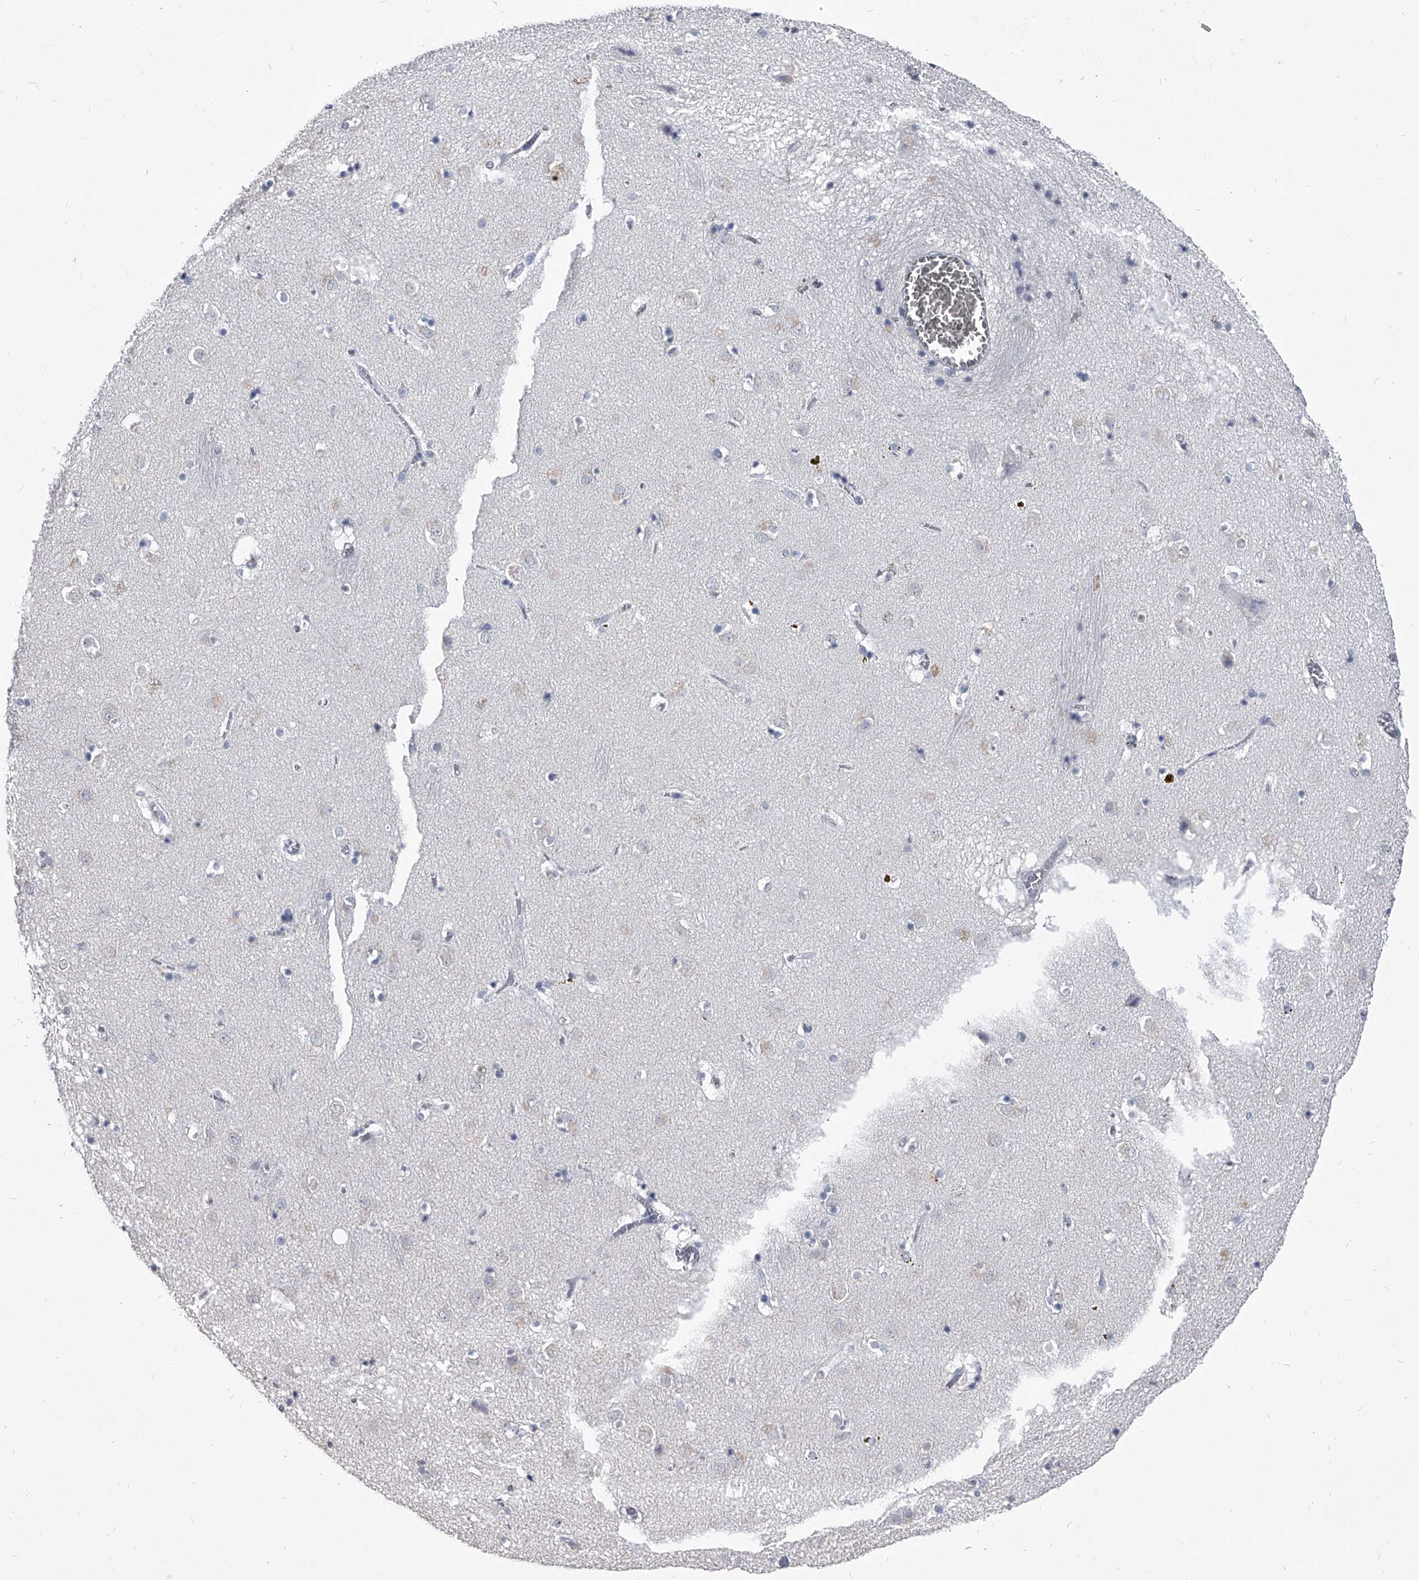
{"staining": {"intensity": "negative", "quantity": "none", "location": "none"}, "tissue": "caudate", "cell_type": "Glial cells", "image_type": "normal", "snomed": [{"axis": "morphology", "description": "Normal tissue, NOS"}, {"axis": "topography", "description": "Lateral ventricle wall"}], "caption": "Immunohistochemistry (IHC) of normal human caudate displays no expression in glial cells.", "gene": "BCAS1", "patient": {"sex": "male", "age": 70}}